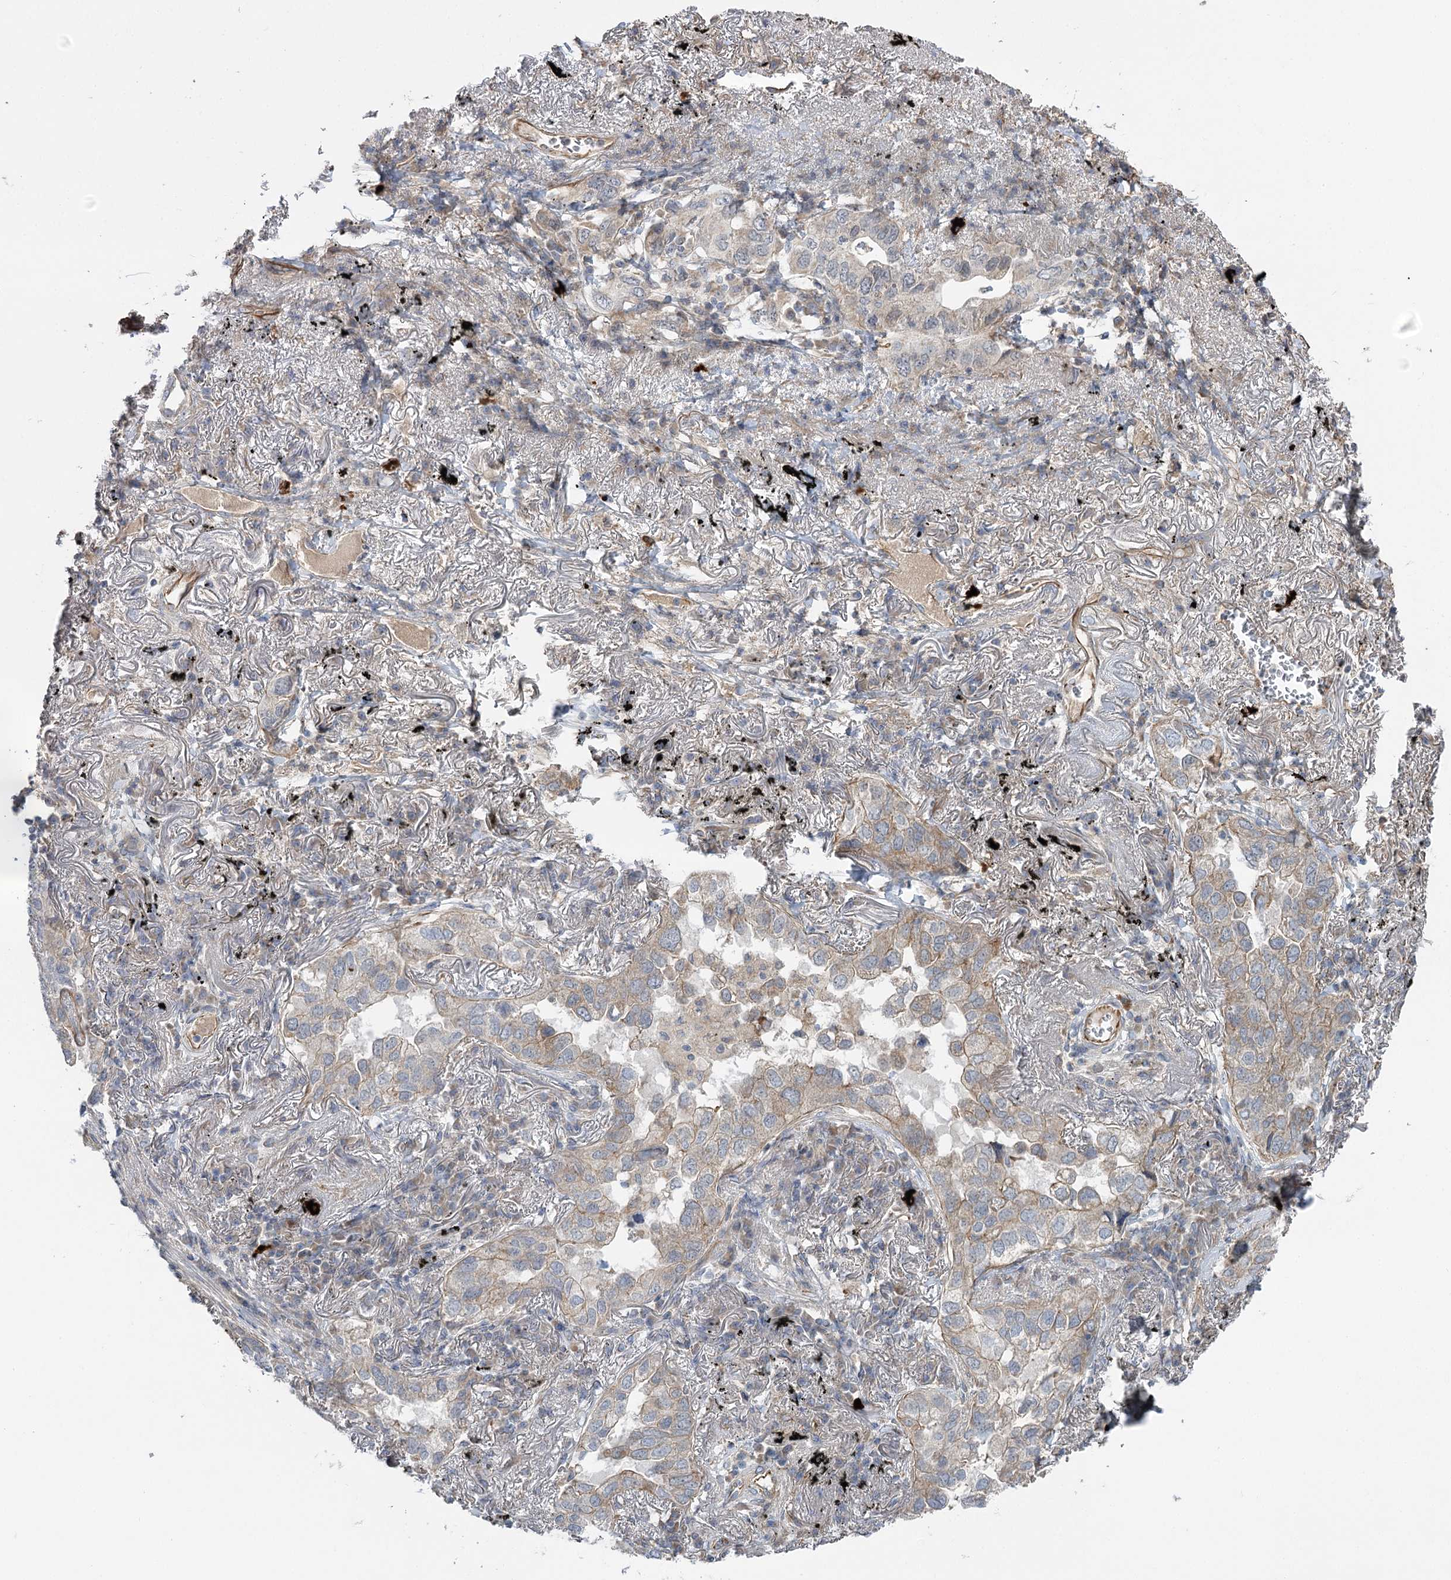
{"staining": {"intensity": "weak", "quantity": "<25%", "location": "cytoplasmic/membranous"}, "tissue": "lung cancer", "cell_type": "Tumor cells", "image_type": "cancer", "snomed": [{"axis": "morphology", "description": "Adenocarcinoma, NOS"}, {"axis": "topography", "description": "Lung"}], "caption": "This is a histopathology image of immunohistochemistry (IHC) staining of adenocarcinoma (lung), which shows no positivity in tumor cells. Brightfield microscopy of immunohistochemistry (IHC) stained with DAB (3,3'-diaminobenzidine) (brown) and hematoxylin (blue), captured at high magnification.", "gene": "KIAA0825", "patient": {"sex": "male", "age": 65}}